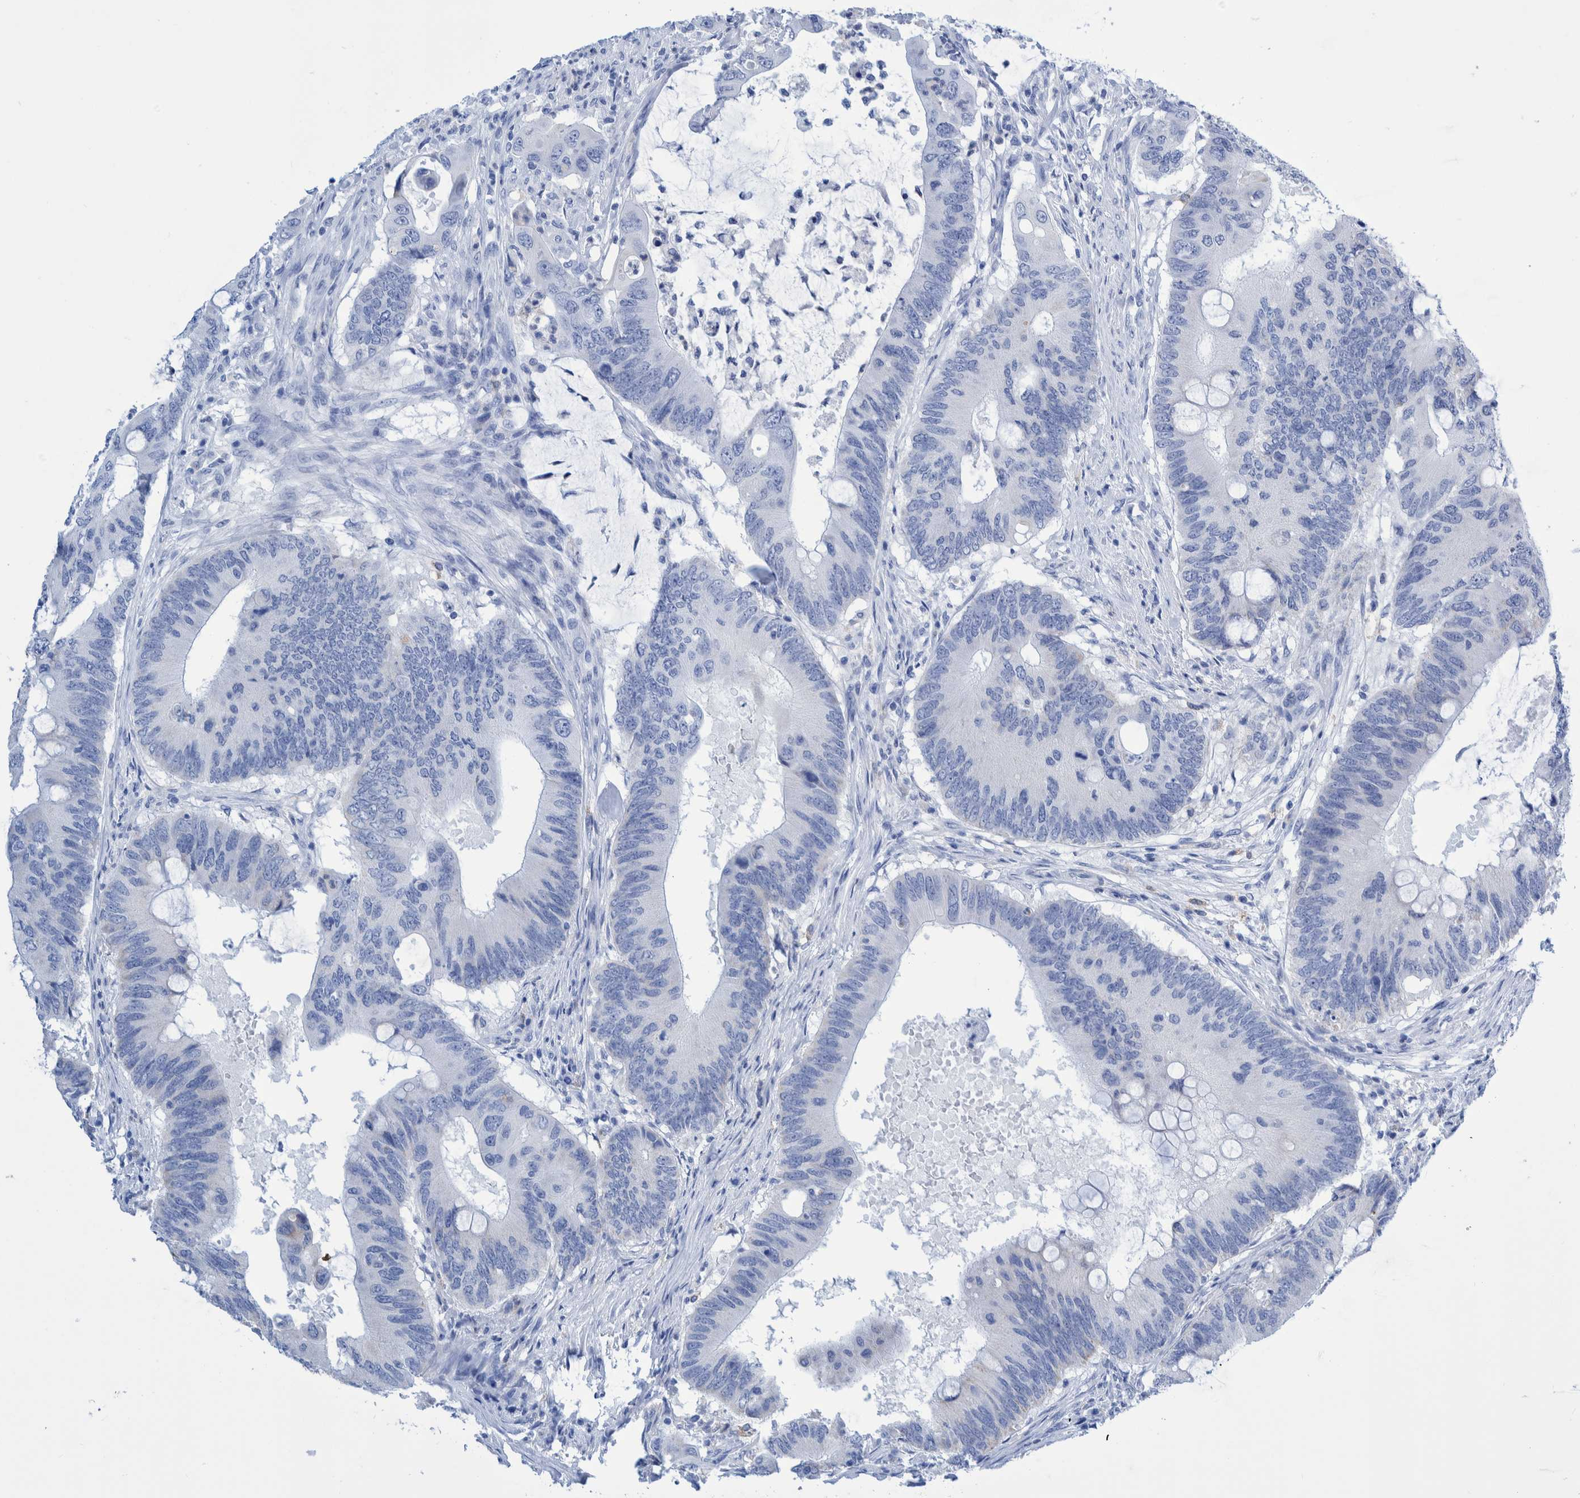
{"staining": {"intensity": "negative", "quantity": "none", "location": "none"}, "tissue": "colorectal cancer", "cell_type": "Tumor cells", "image_type": "cancer", "snomed": [{"axis": "morphology", "description": "Adenocarcinoma, NOS"}, {"axis": "topography", "description": "Colon"}], "caption": "Tumor cells are negative for protein expression in human colorectal cancer (adenocarcinoma).", "gene": "KRT14", "patient": {"sex": "male", "age": 71}}